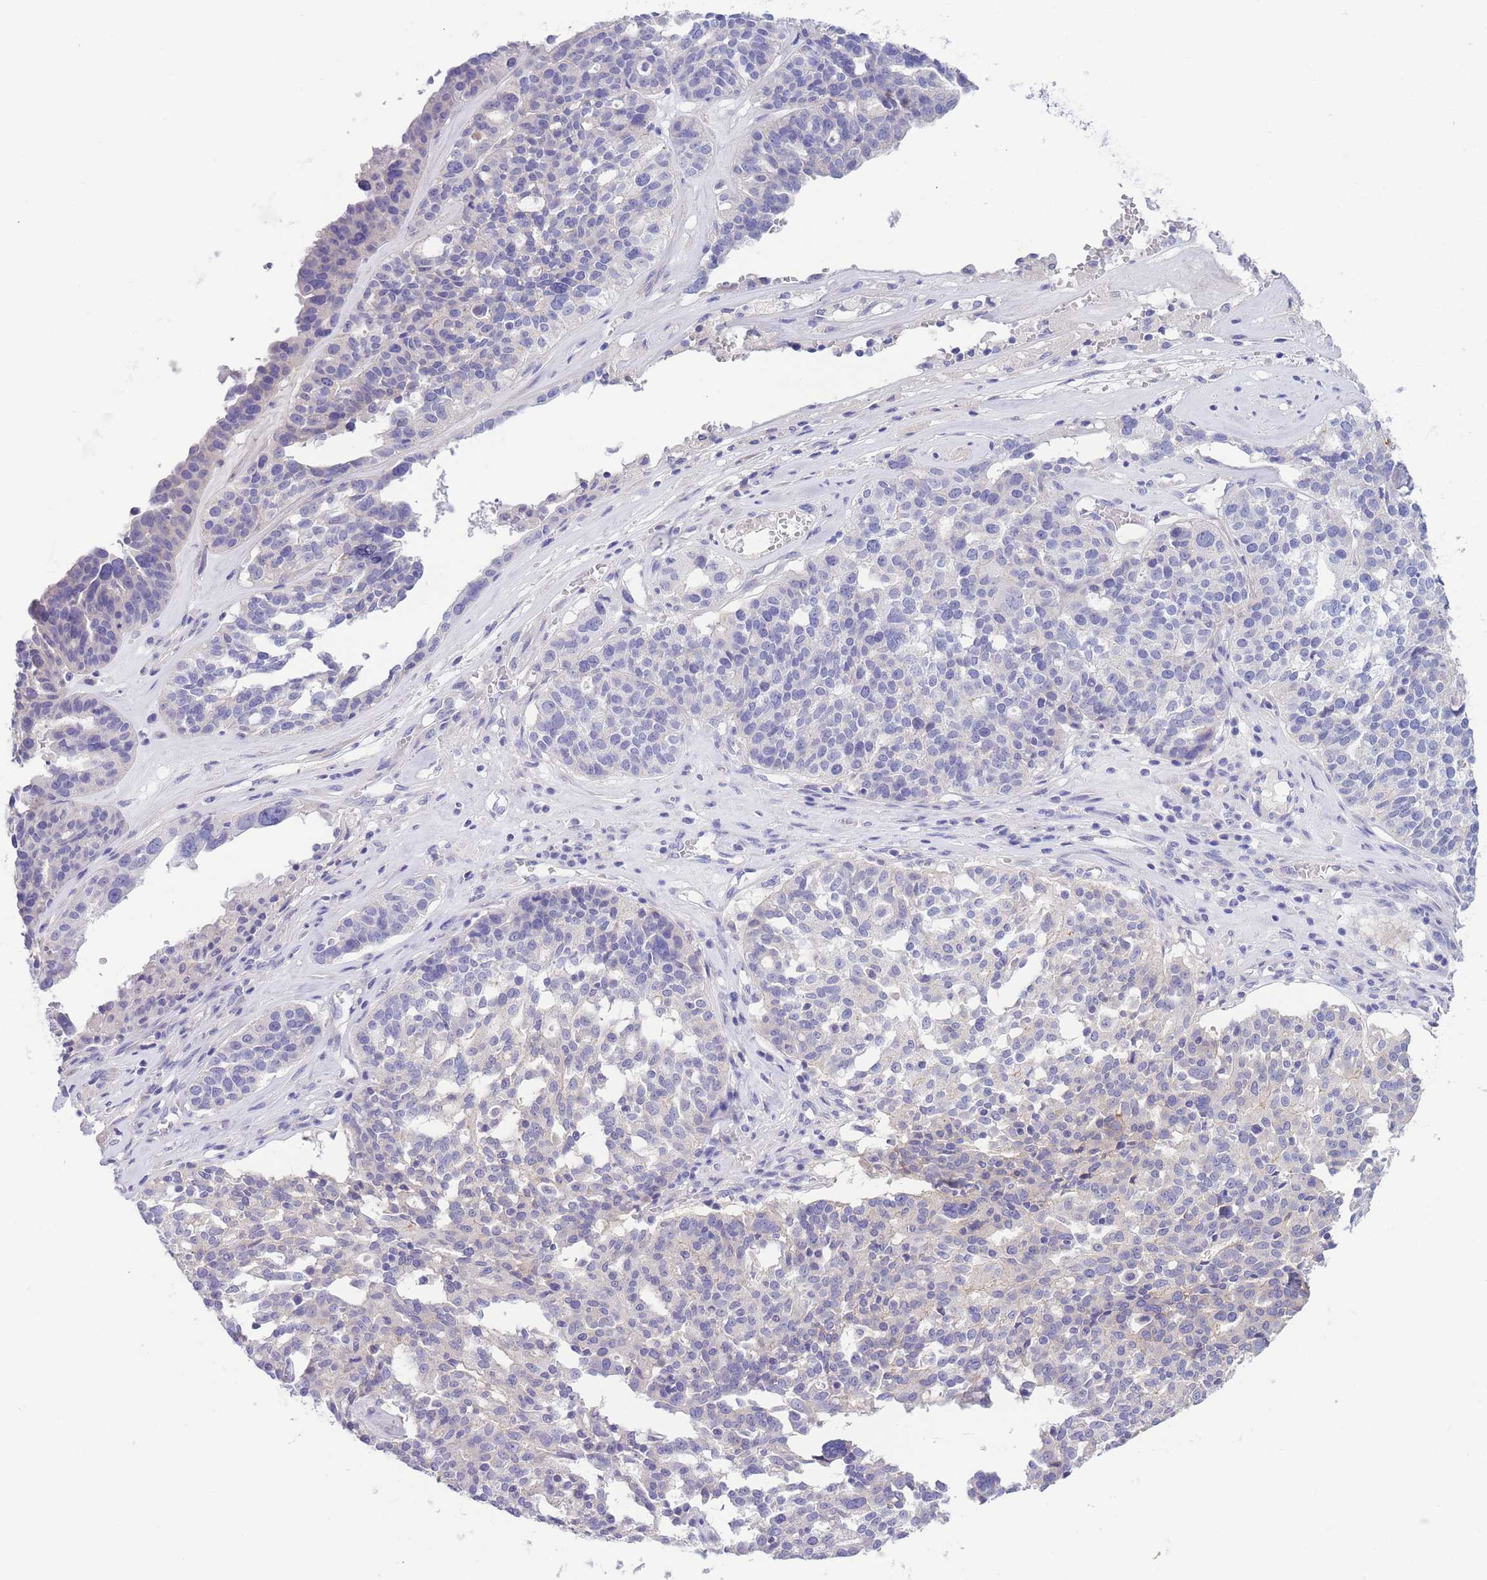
{"staining": {"intensity": "negative", "quantity": "none", "location": "none"}, "tissue": "ovarian cancer", "cell_type": "Tumor cells", "image_type": "cancer", "snomed": [{"axis": "morphology", "description": "Cystadenocarcinoma, serous, NOS"}, {"axis": "topography", "description": "Ovary"}], "caption": "Human serous cystadenocarcinoma (ovarian) stained for a protein using immunohistochemistry exhibits no positivity in tumor cells.", "gene": "PCDHB3", "patient": {"sex": "female", "age": 59}}